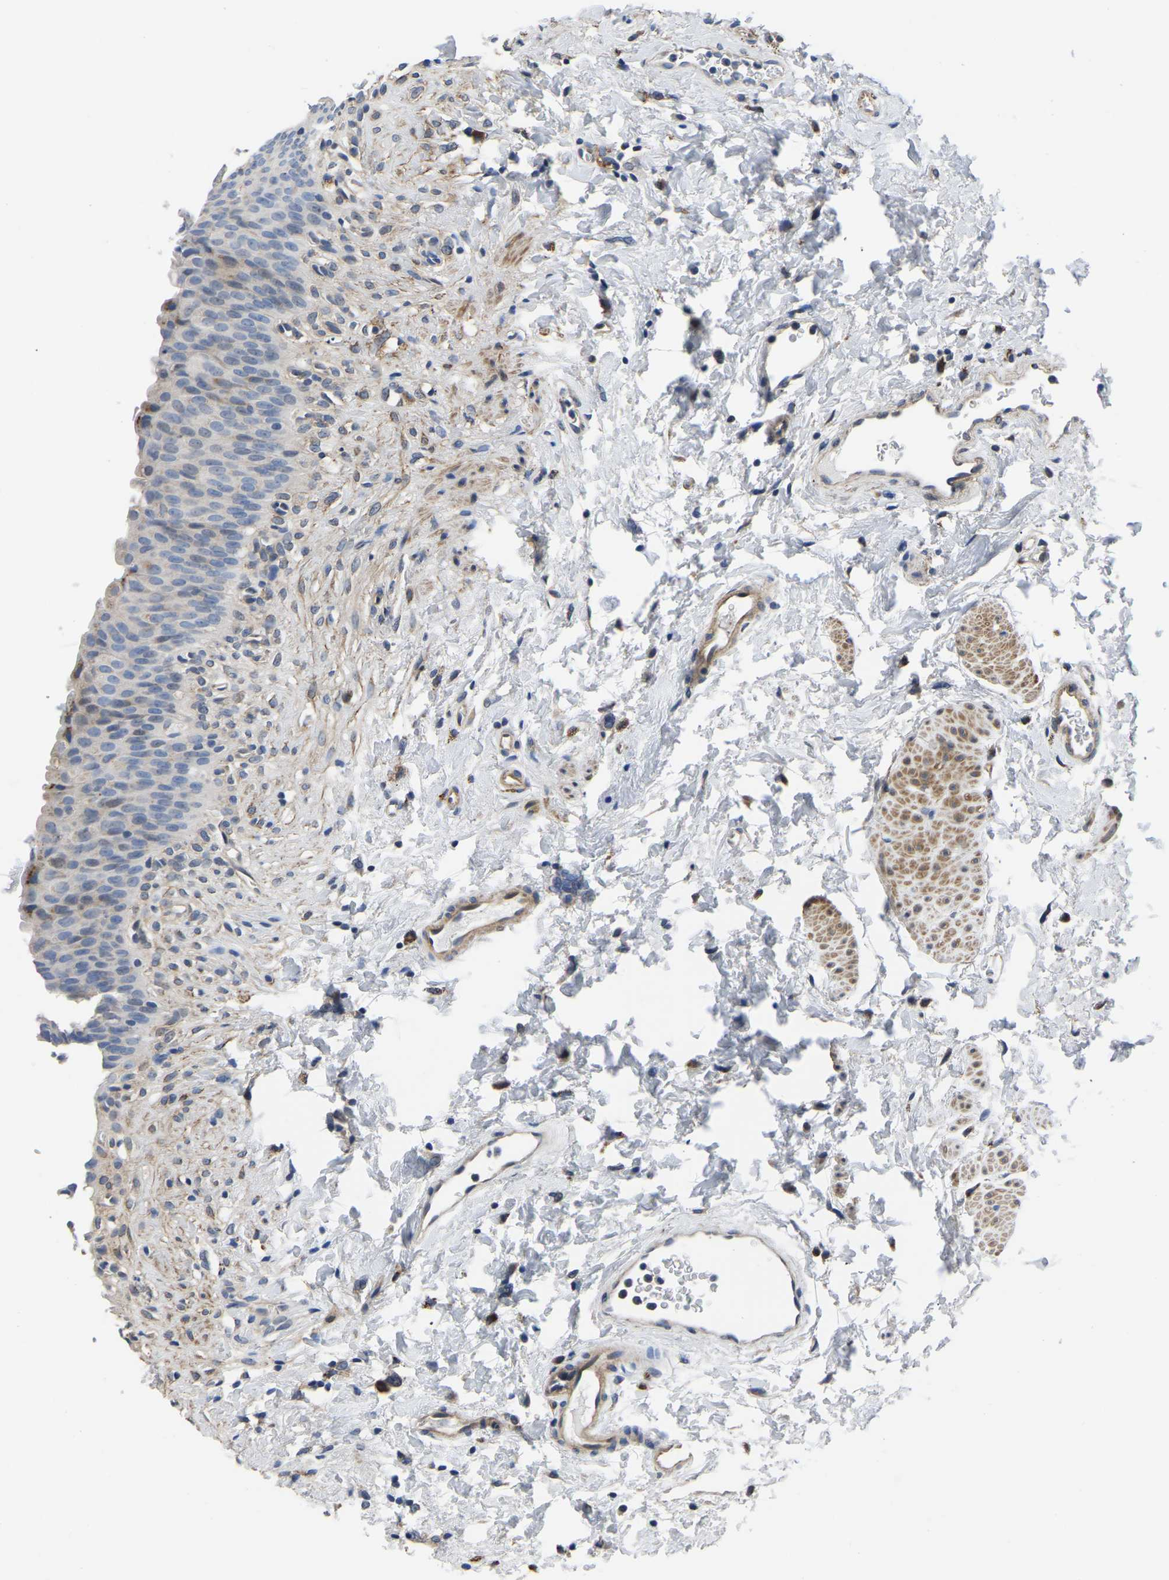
{"staining": {"intensity": "negative", "quantity": "none", "location": "none"}, "tissue": "urinary bladder", "cell_type": "Urothelial cells", "image_type": "normal", "snomed": [{"axis": "morphology", "description": "Normal tissue, NOS"}, {"axis": "topography", "description": "Urinary bladder"}], "caption": "High power microscopy histopathology image of an IHC micrograph of normal urinary bladder, revealing no significant expression in urothelial cells.", "gene": "PDLIM7", "patient": {"sex": "female", "age": 79}}